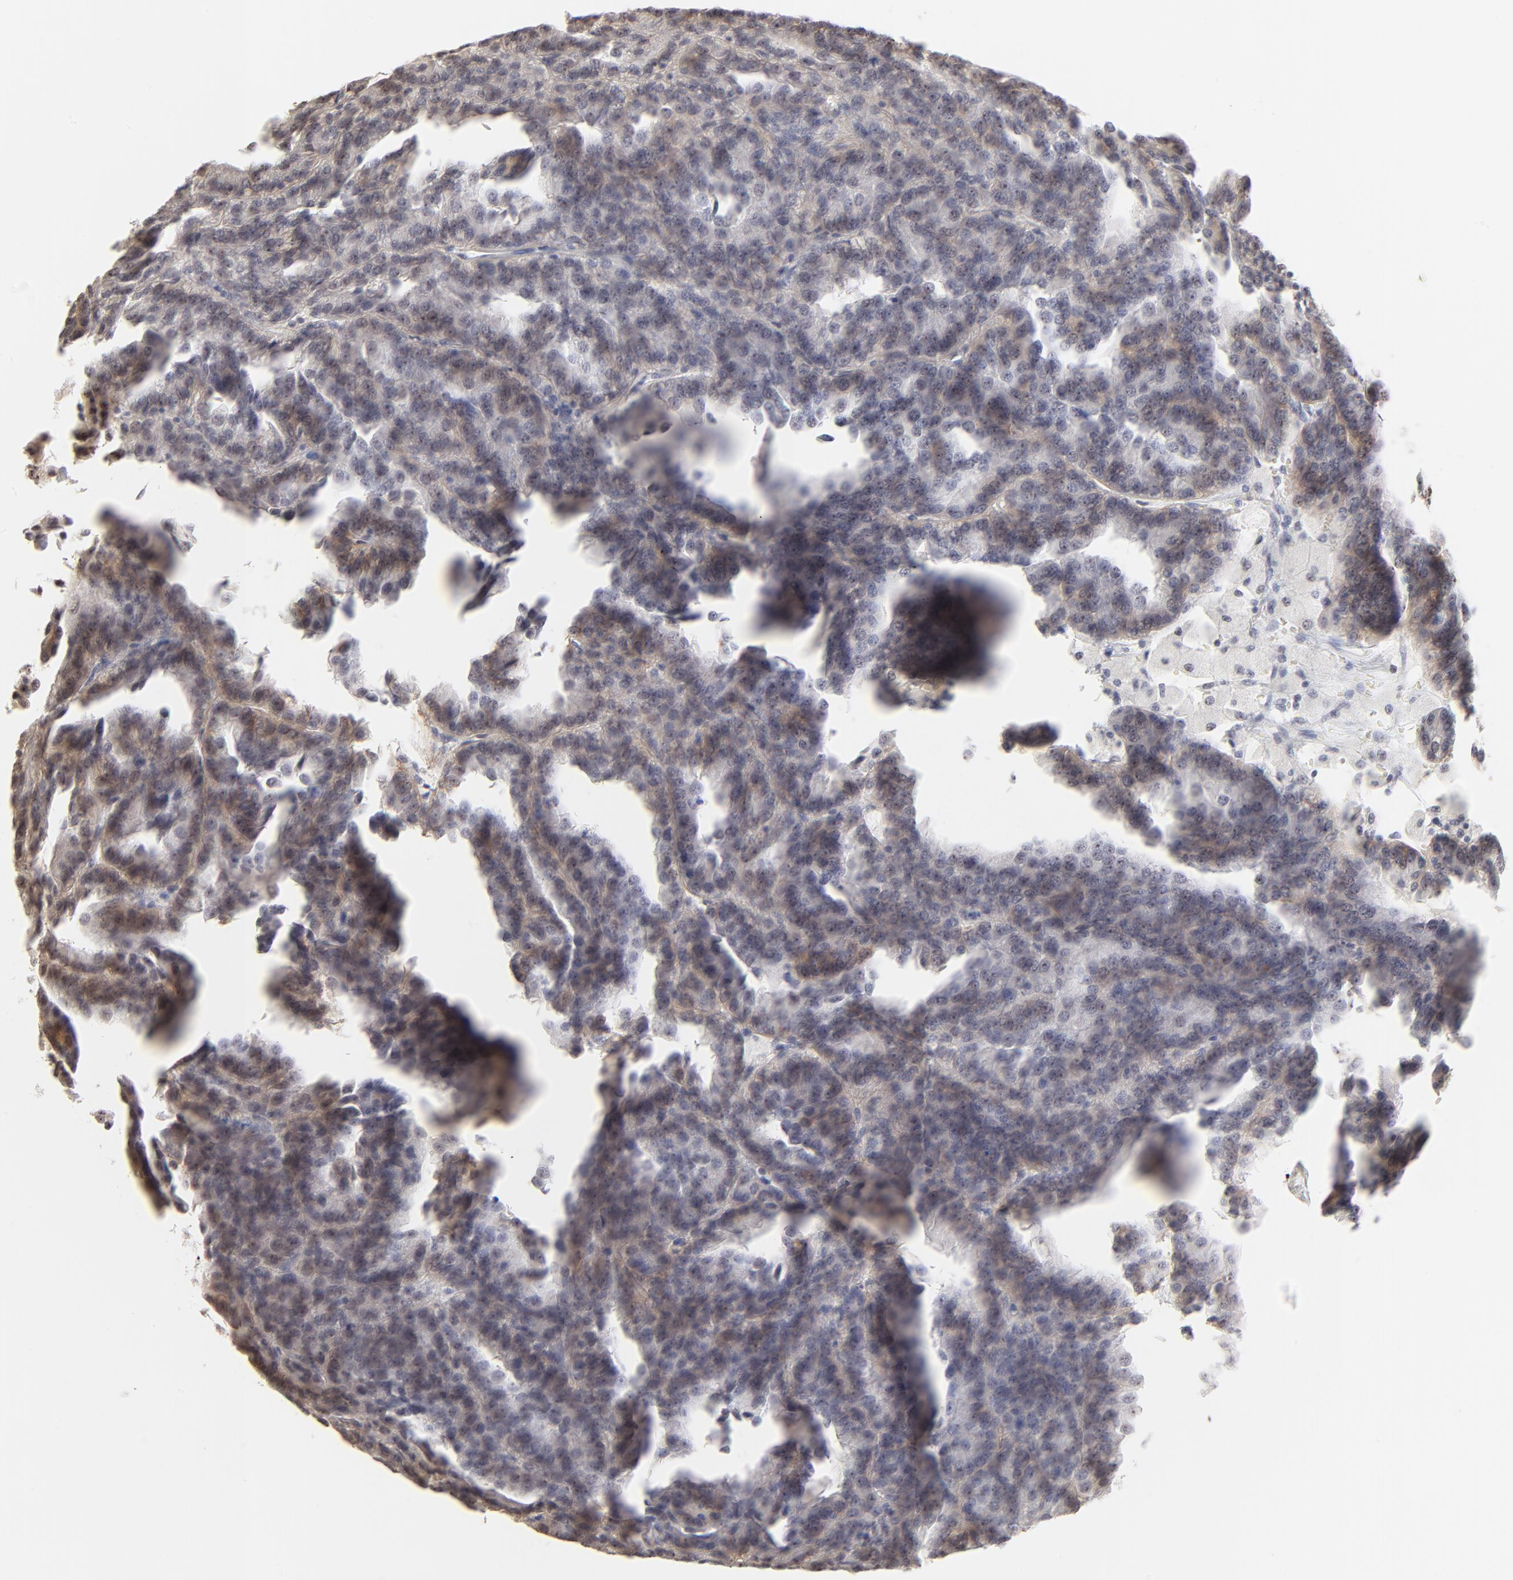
{"staining": {"intensity": "negative", "quantity": "none", "location": "none"}, "tissue": "renal cancer", "cell_type": "Tumor cells", "image_type": "cancer", "snomed": [{"axis": "morphology", "description": "Adenocarcinoma, NOS"}, {"axis": "topography", "description": "Kidney"}], "caption": "This is a micrograph of immunohistochemistry (IHC) staining of renal adenocarcinoma, which shows no staining in tumor cells. Brightfield microscopy of IHC stained with DAB (brown) and hematoxylin (blue), captured at high magnification.", "gene": "NFIL3", "patient": {"sex": "male", "age": 46}}